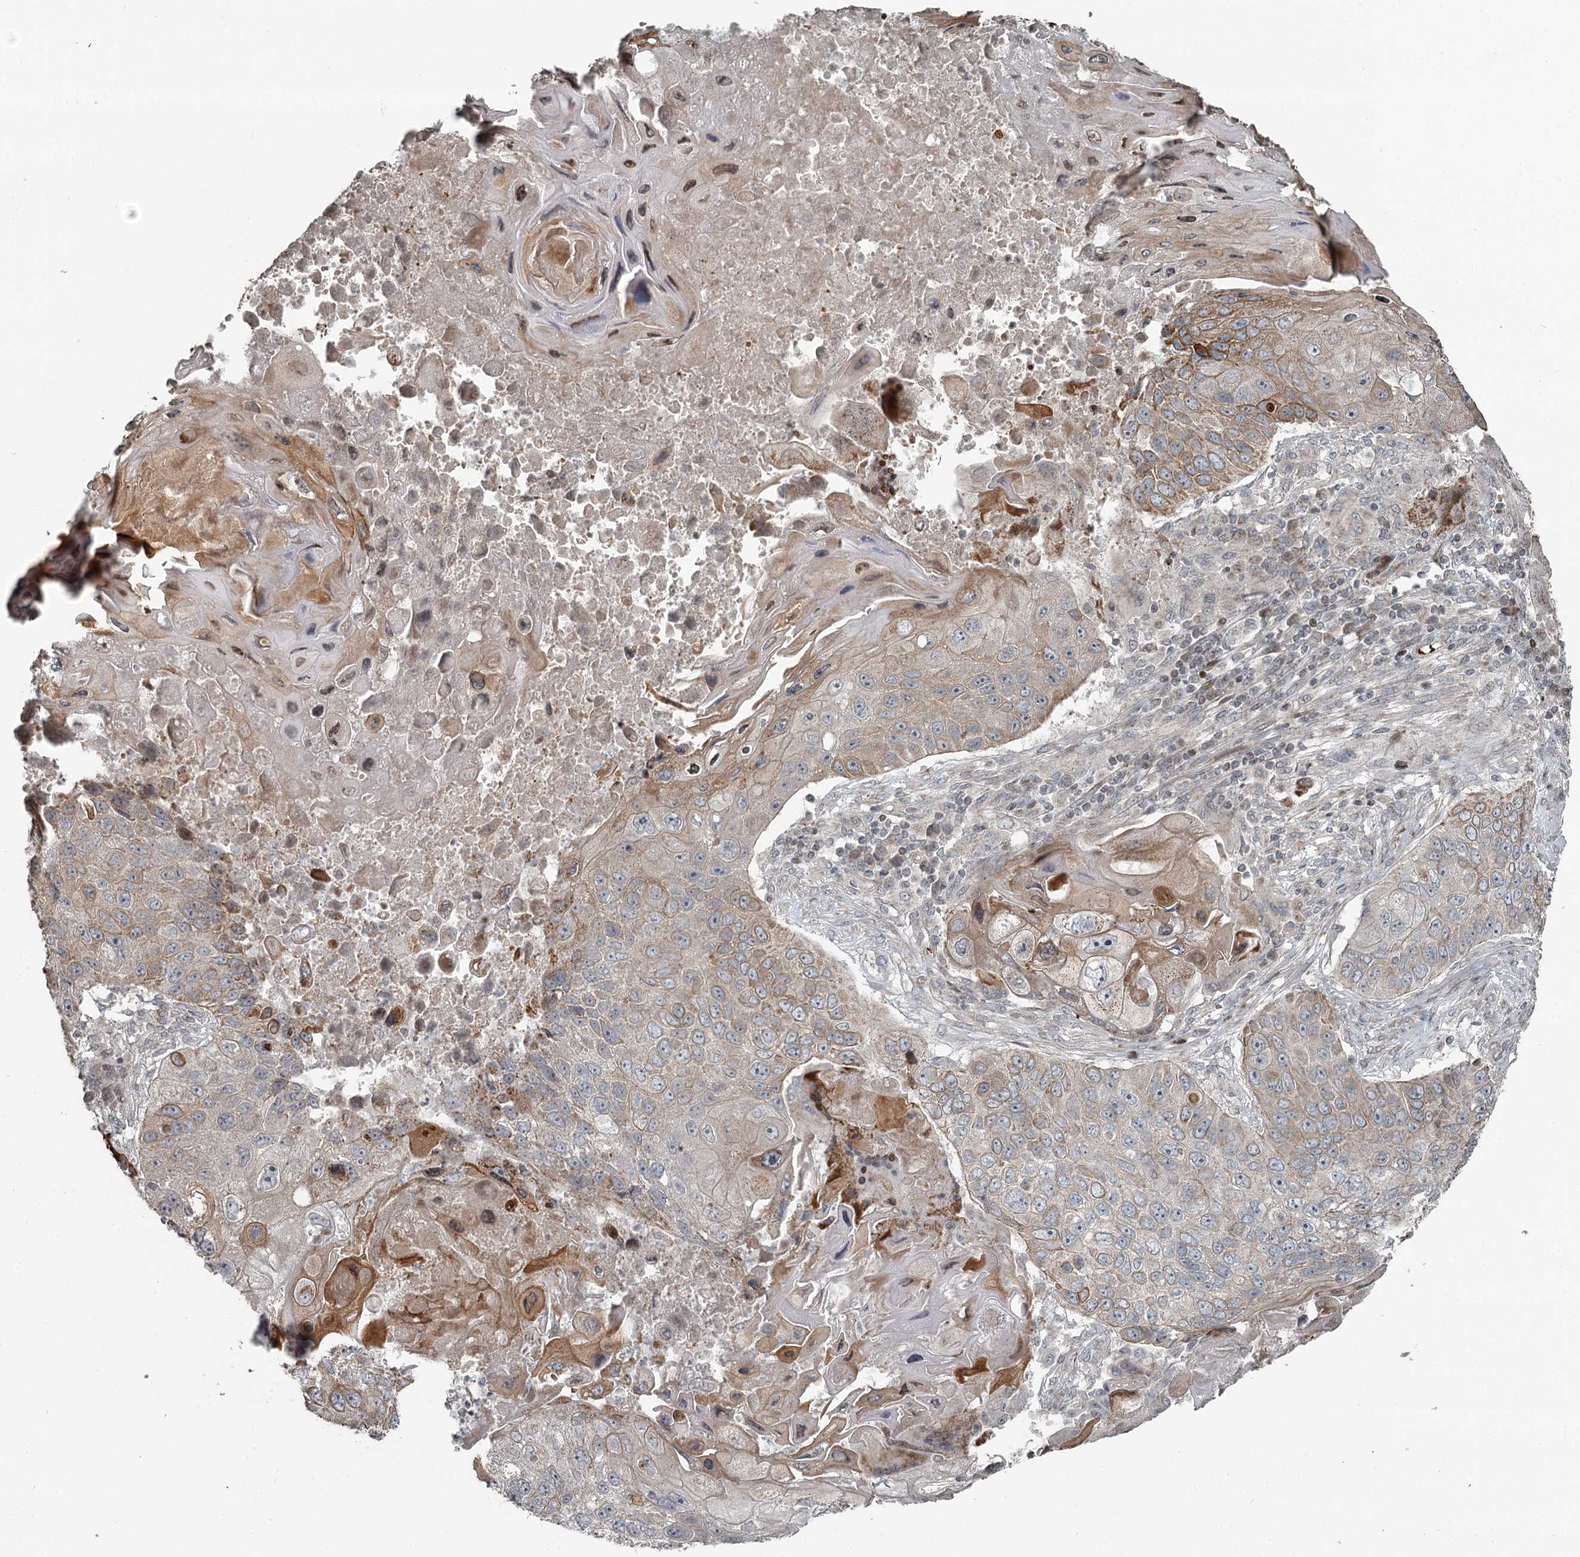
{"staining": {"intensity": "moderate", "quantity": "<25%", "location": "cytoplasmic/membranous"}, "tissue": "lung cancer", "cell_type": "Tumor cells", "image_type": "cancer", "snomed": [{"axis": "morphology", "description": "Squamous cell carcinoma, NOS"}, {"axis": "topography", "description": "Lung"}], "caption": "Lung cancer (squamous cell carcinoma) tissue demonstrates moderate cytoplasmic/membranous expression in approximately <25% of tumor cells, visualized by immunohistochemistry.", "gene": "RASSF8", "patient": {"sex": "male", "age": 61}}